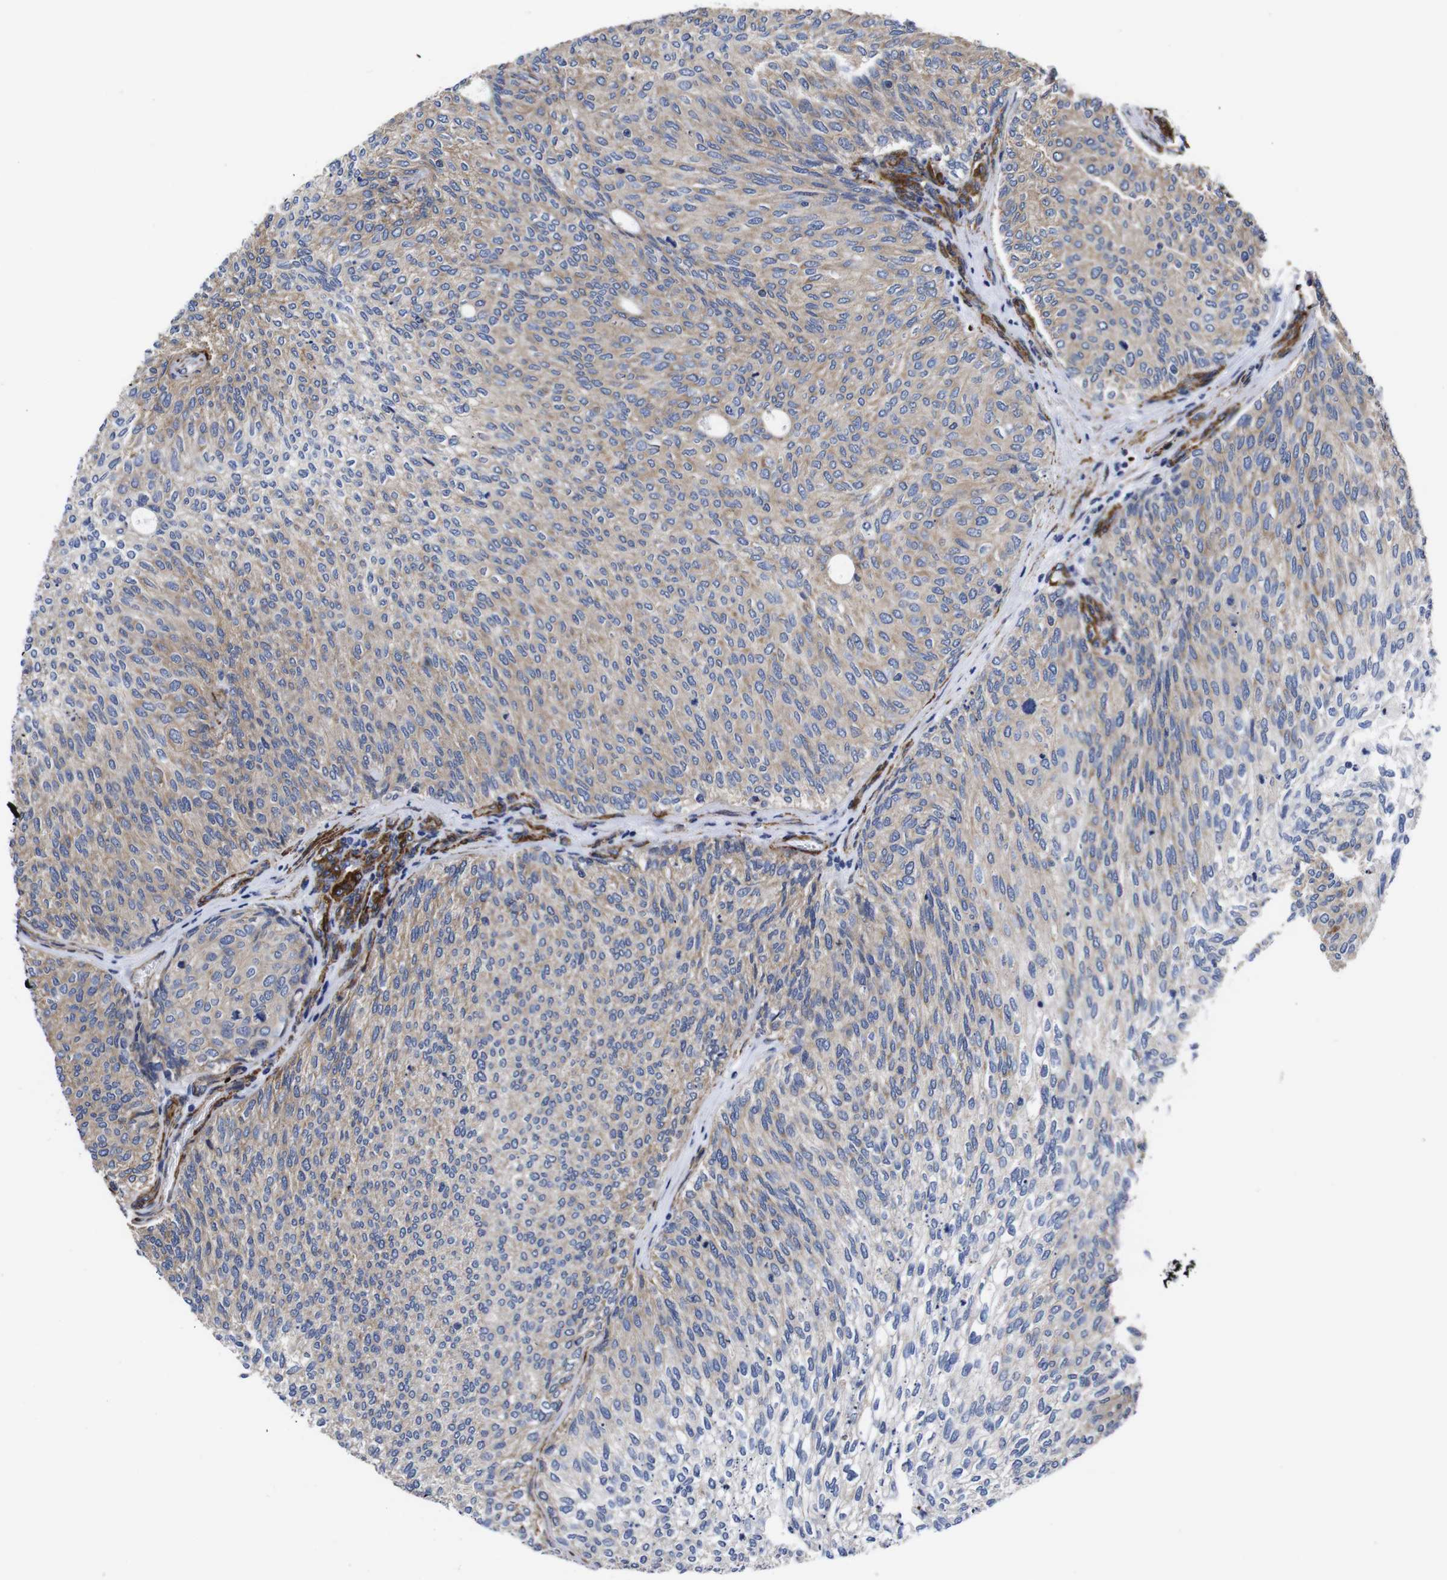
{"staining": {"intensity": "weak", "quantity": ">75%", "location": "cytoplasmic/membranous"}, "tissue": "urothelial cancer", "cell_type": "Tumor cells", "image_type": "cancer", "snomed": [{"axis": "morphology", "description": "Urothelial carcinoma, Low grade"}, {"axis": "topography", "description": "Urinary bladder"}], "caption": "Immunohistochemical staining of human urothelial cancer reveals low levels of weak cytoplasmic/membranous staining in approximately >75% of tumor cells. Using DAB (brown) and hematoxylin (blue) stains, captured at high magnification using brightfield microscopy.", "gene": "WNT10A", "patient": {"sex": "female", "age": 79}}